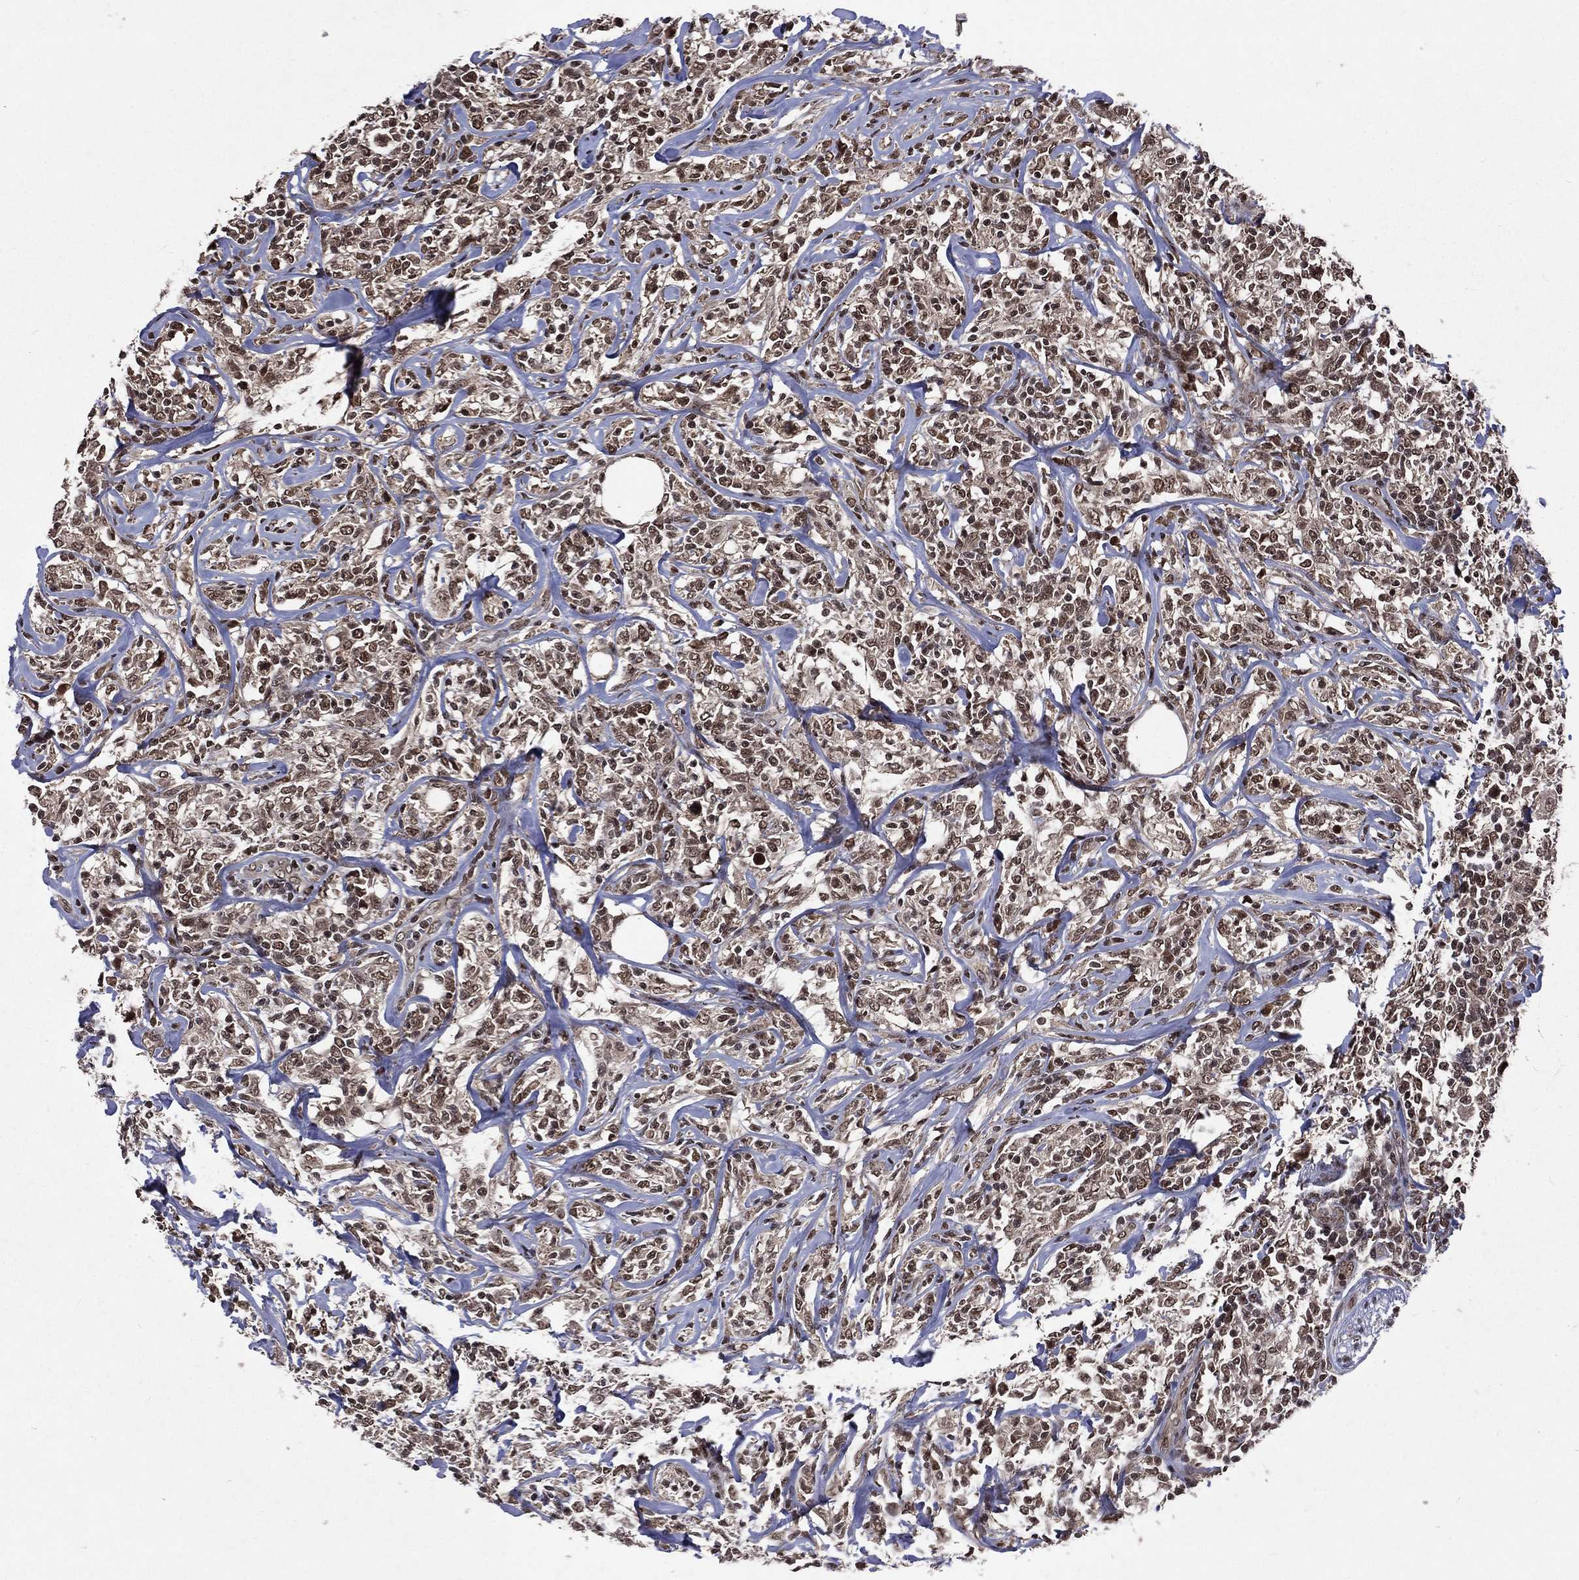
{"staining": {"intensity": "strong", "quantity": "<25%", "location": "nuclear"}, "tissue": "lymphoma", "cell_type": "Tumor cells", "image_type": "cancer", "snomed": [{"axis": "morphology", "description": "Malignant lymphoma, non-Hodgkin's type, High grade"}, {"axis": "topography", "description": "Lymph node"}], "caption": "IHC image of neoplastic tissue: malignant lymphoma, non-Hodgkin's type (high-grade) stained using immunohistochemistry (IHC) displays medium levels of strong protein expression localized specifically in the nuclear of tumor cells, appearing as a nuclear brown color.", "gene": "DMAP1", "patient": {"sex": "female", "age": 84}}